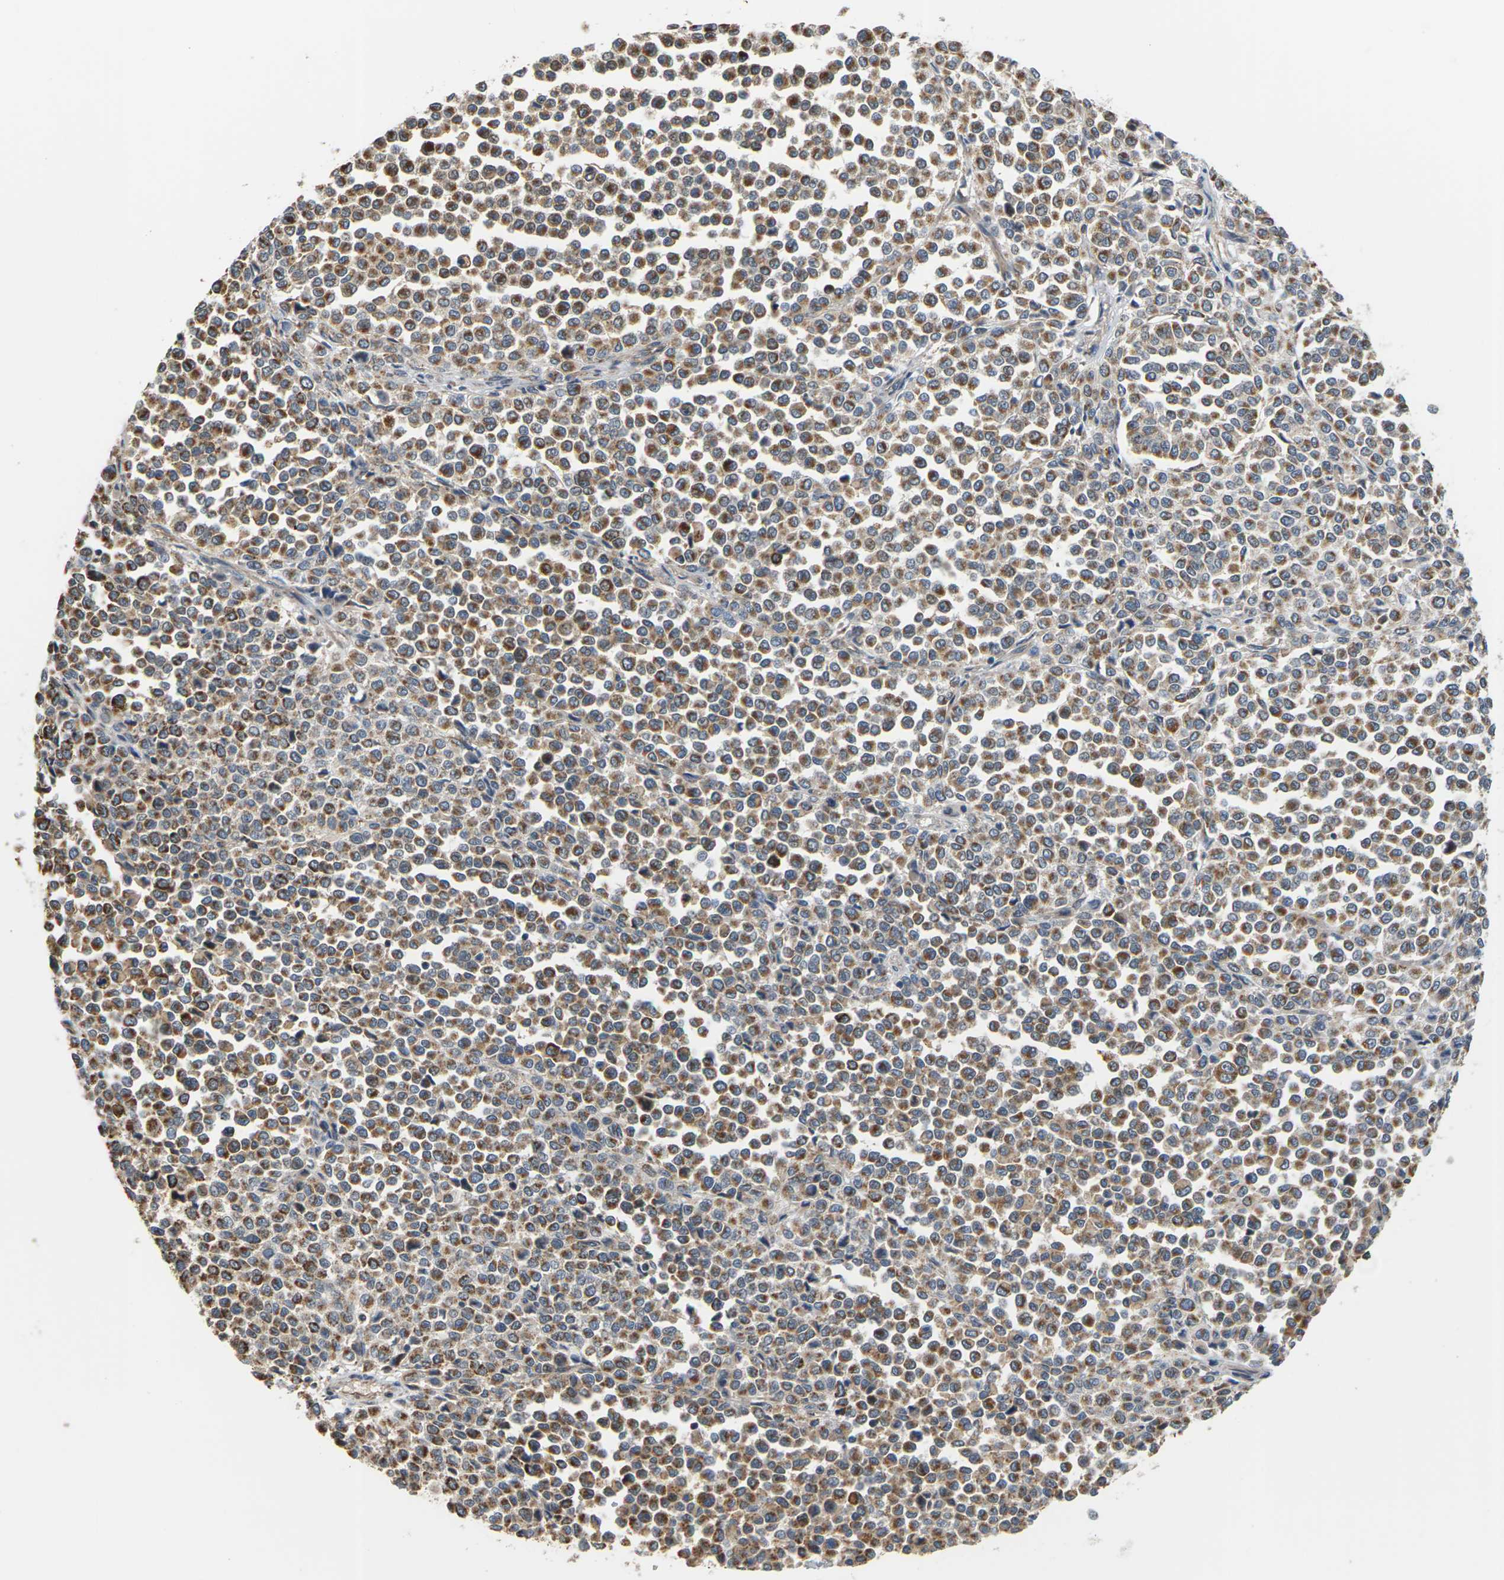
{"staining": {"intensity": "moderate", "quantity": ">75%", "location": "cytoplasmic/membranous"}, "tissue": "melanoma", "cell_type": "Tumor cells", "image_type": "cancer", "snomed": [{"axis": "morphology", "description": "Malignant melanoma, Metastatic site"}, {"axis": "topography", "description": "Pancreas"}], "caption": "Moderate cytoplasmic/membranous expression is present in approximately >75% of tumor cells in malignant melanoma (metastatic site).", "gene": "PCDHB4", "patient": {"sex": "female", "age": 30}}